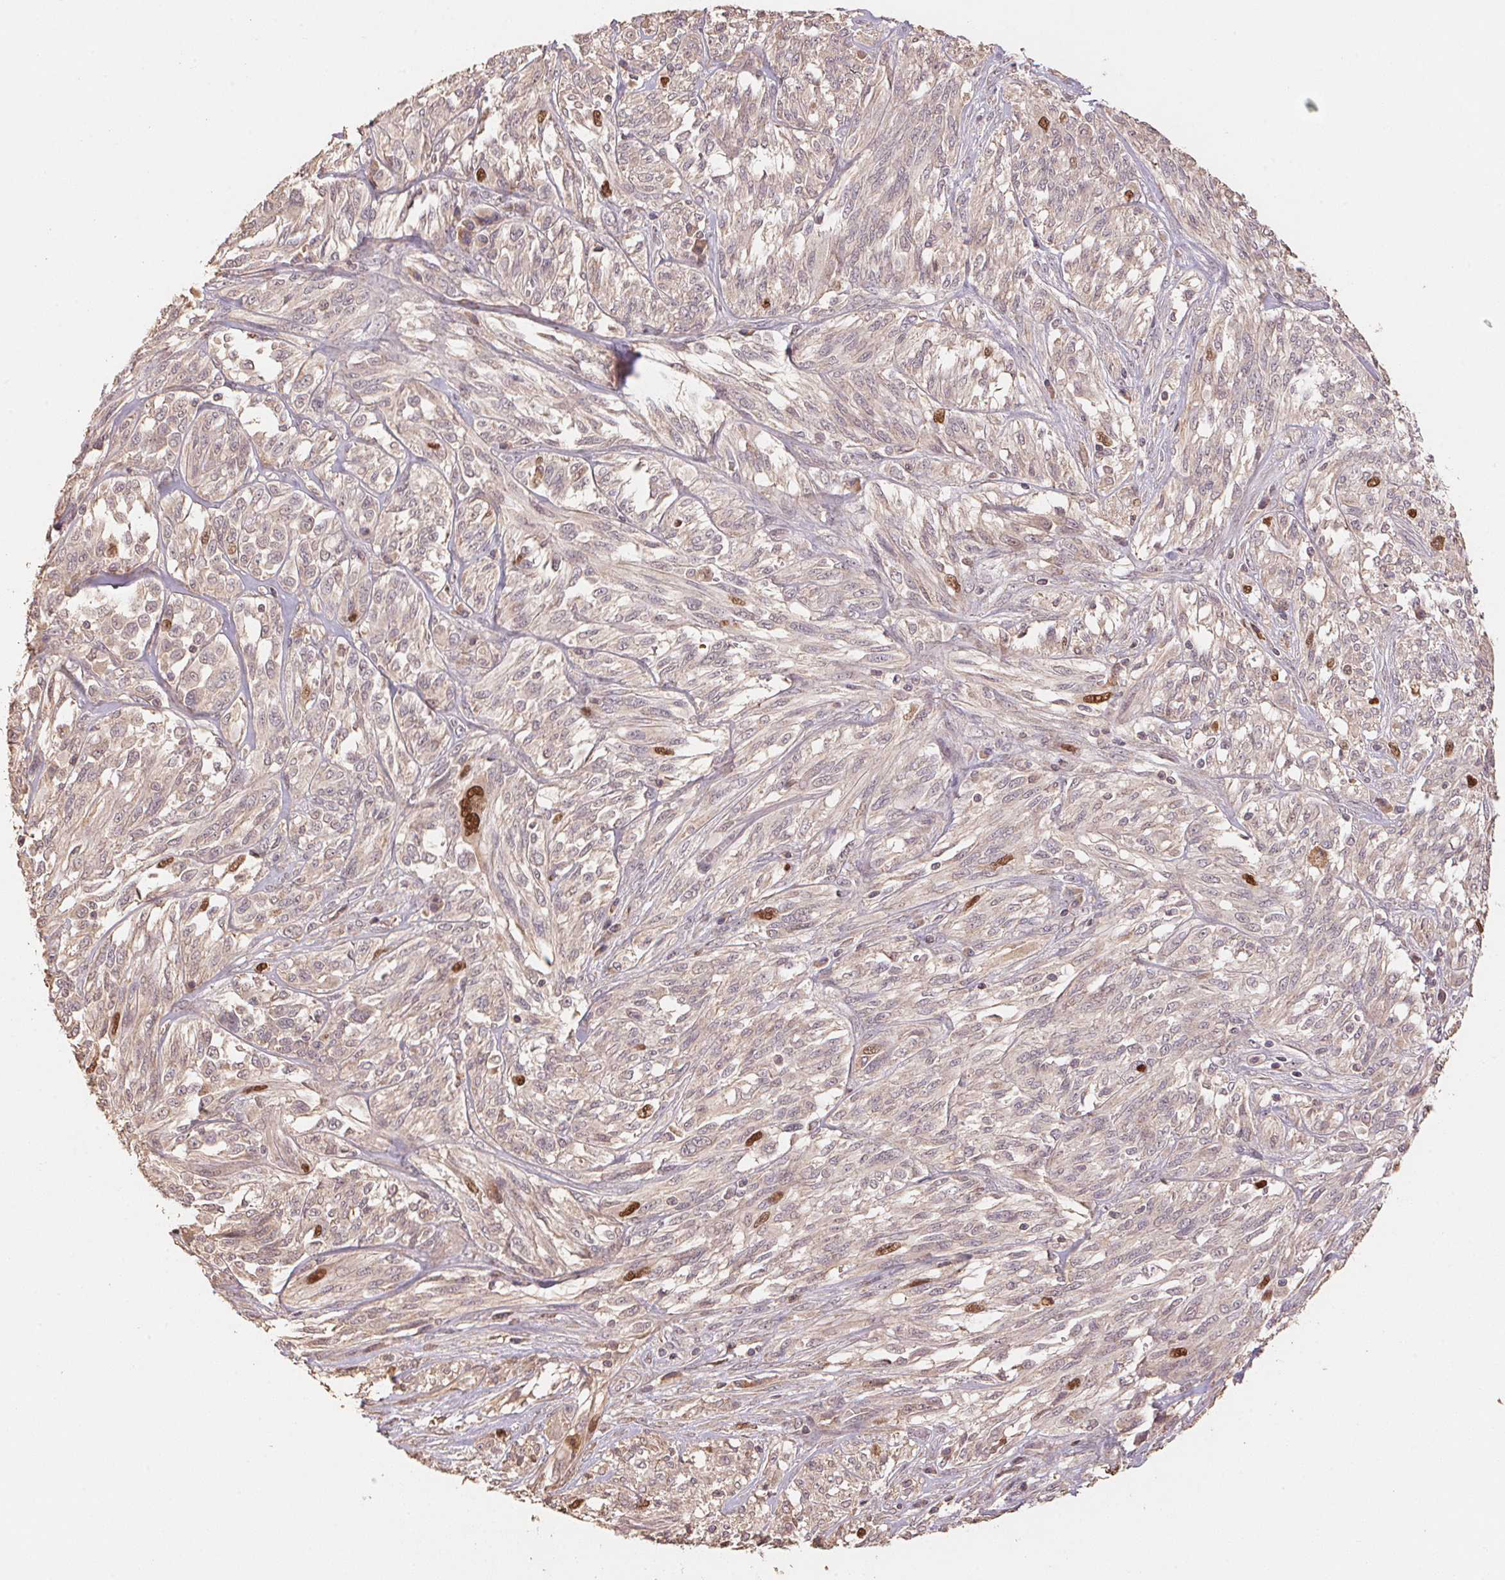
{"staining": {"intensity": "strong", "quantity": "<25%", "location": "nuclear"}, "tissue": "melanoma", "cell_type": "Tumor cells", "image_type": "cancer", "snomed": [{"axis": "morphology", "description": "Malignant melanoma, NOS"}, {"axis": "topography", "description": "Skin"}], "caption": "A high-resolution photomicrograph shows IHC staining of malignant melanoma, which displays strong nuclear positivity in approximately <25% of tumor cells.", "gene": "CENPF", "patient": {"sex": "female", "age": 91}}